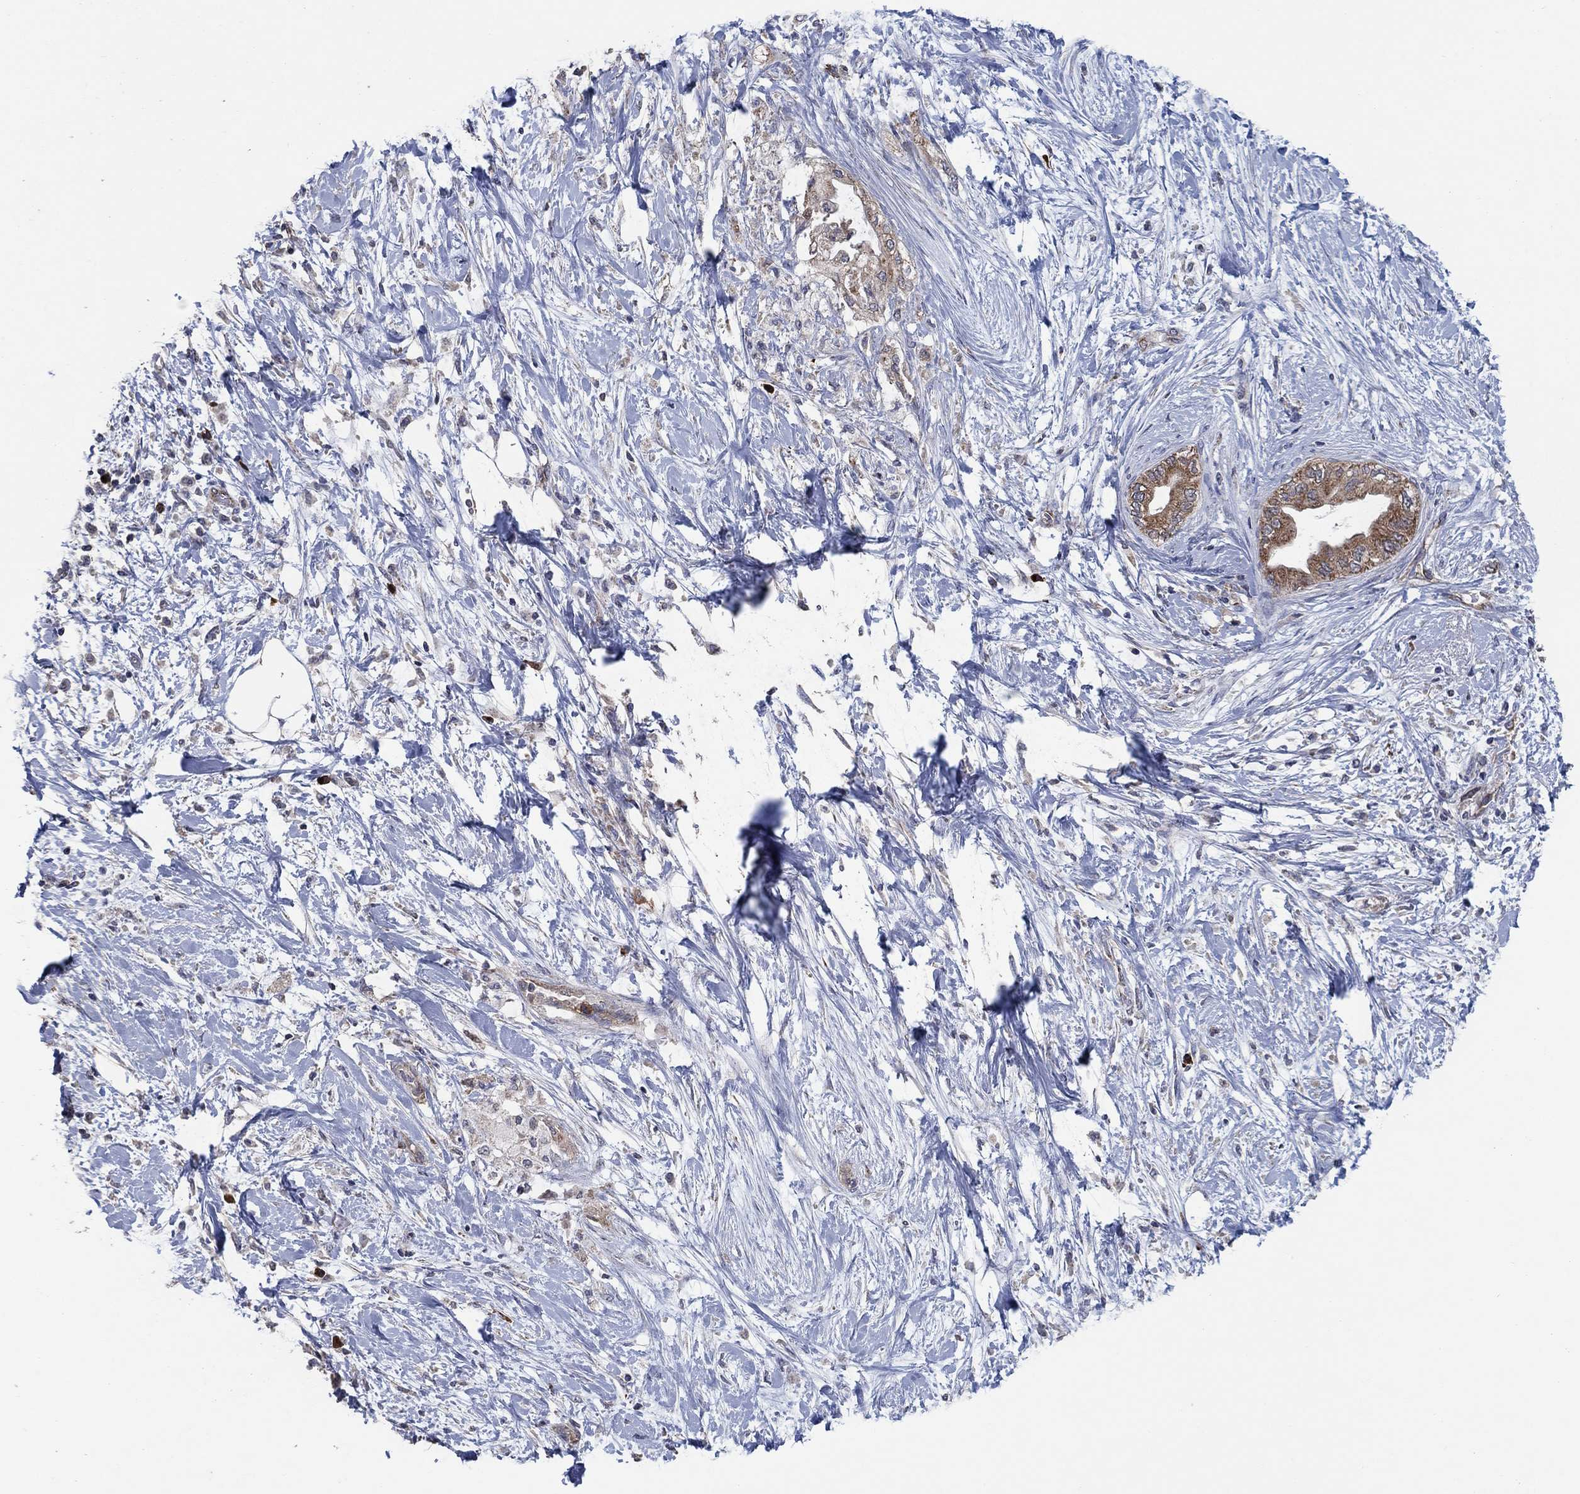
{"staining": {"intensity": "moderate", "quantity": ">75%", "location": "cytoplasmic/membranous"}, "tissue": "pancreatic cancer", "cell_type": "Tumor cells", "image_type": "cancer", "snomed": [{"axis": "morphology", "description": "Normal tissue, NOS"}, {"axis": "morphology", "description": "Adenocarcinoma, NOS"}, {"axis": "topography", "description": "Pancreas"}, {"axis": "topography", "description": "Duodenum"}], "caption": "A high-resolution photomicrograph shows immunohistochemistry staining of pancreatic adenocarcinoma, which displays moderate cytoplasmic/membranous positivity in about >75% of tumor cells. (DAB = brown stain, brightfield microscopy at high magnification).", "gene": "HID1", "patient": {"sex": "female", "age": 60}}